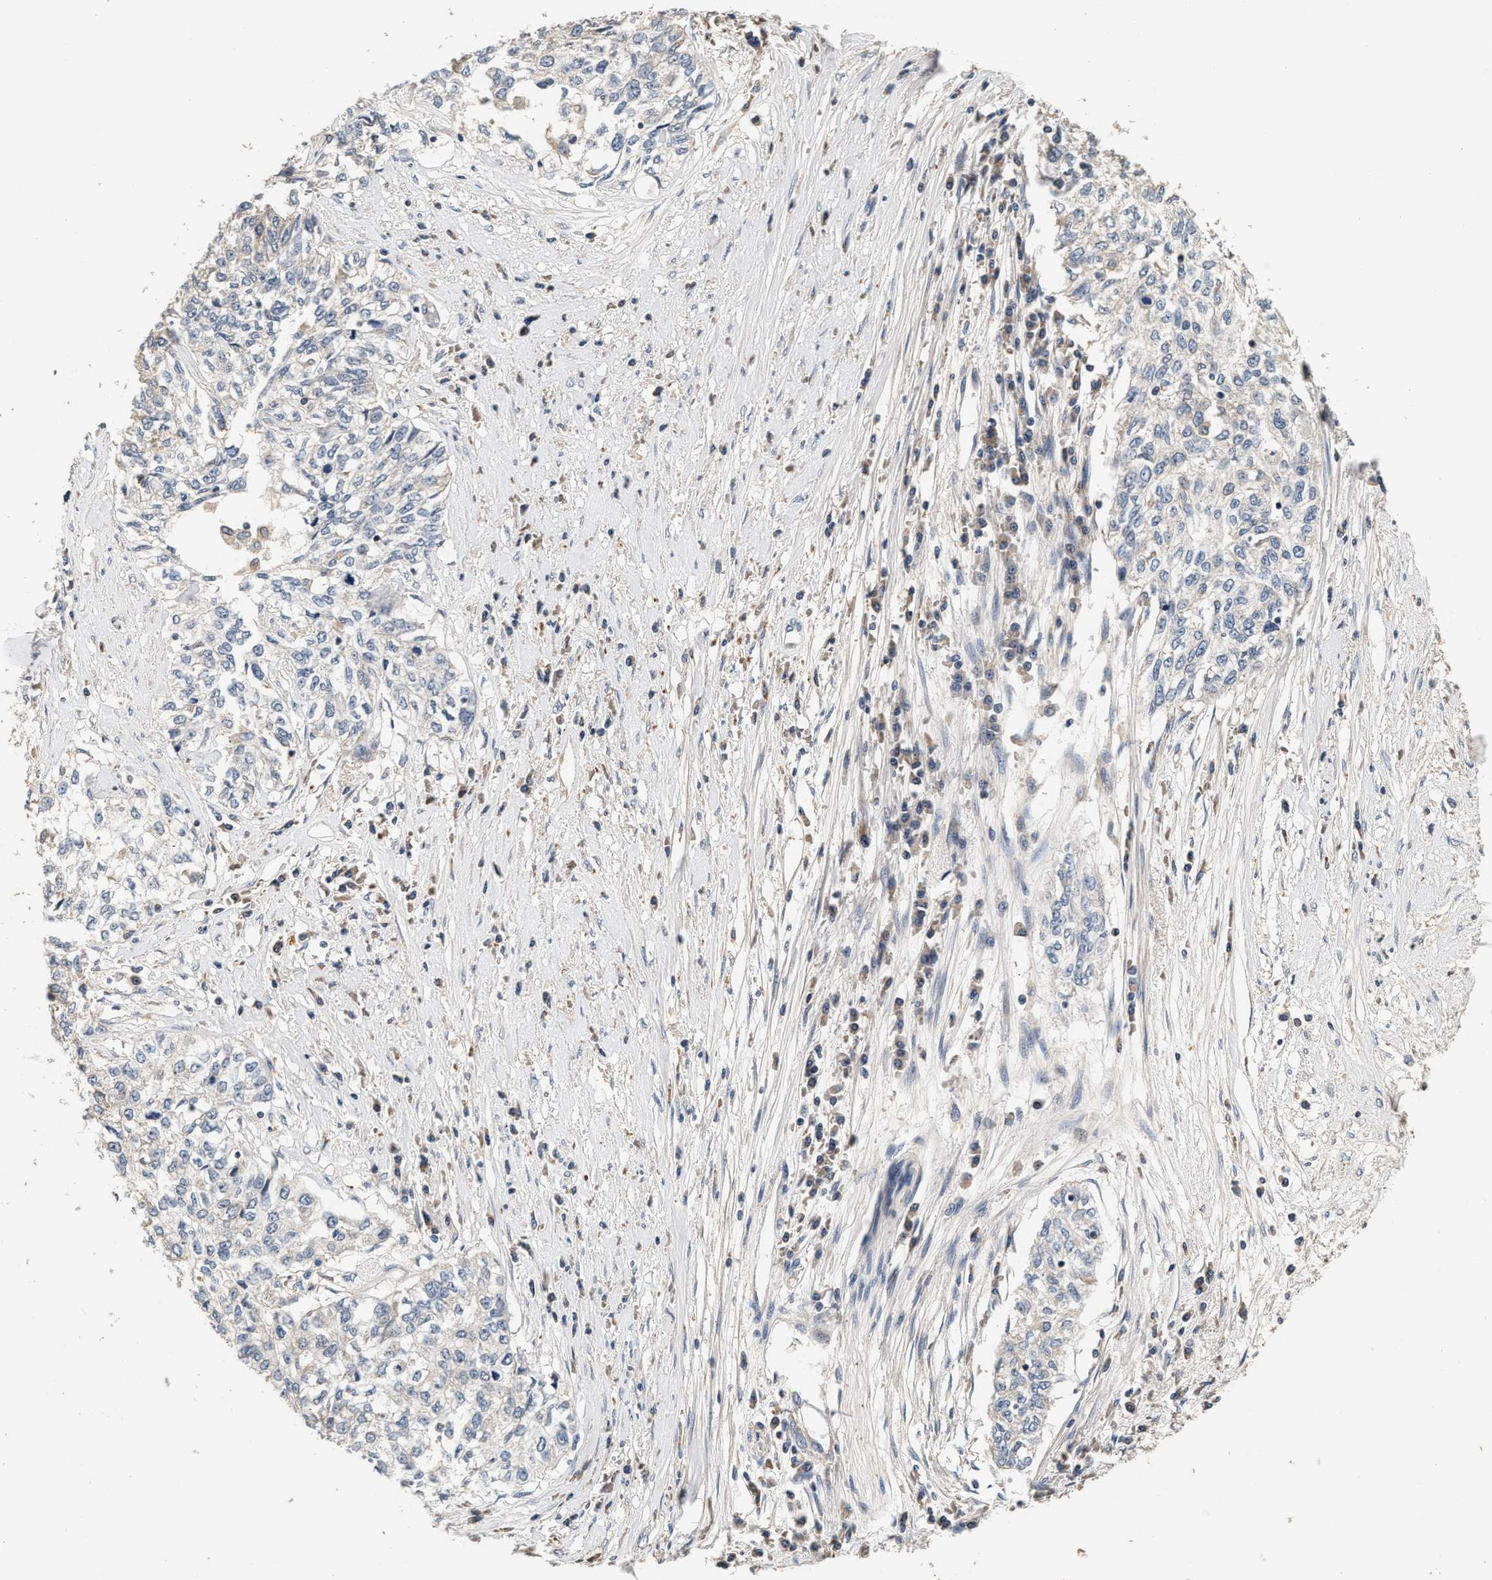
{"staining": {"intensity": "negative", "quantity": "none", "location": "none"}, "tissue": "cervical cancer", "cell_type": "Tumor cells", "image_type": "cancer", "snomed": [{"axis": "morphology", "description": "Squamous cell carcinoma, NOS"}, {"axis": "topography", "description": "Cervix"}], "caption": "The histopathology image reveals no significant positivity in tumor cells of squamous cell carcinoma (cervical).", "gene": "PTGR3", "patient": {"sex": "female", "age": 57}}